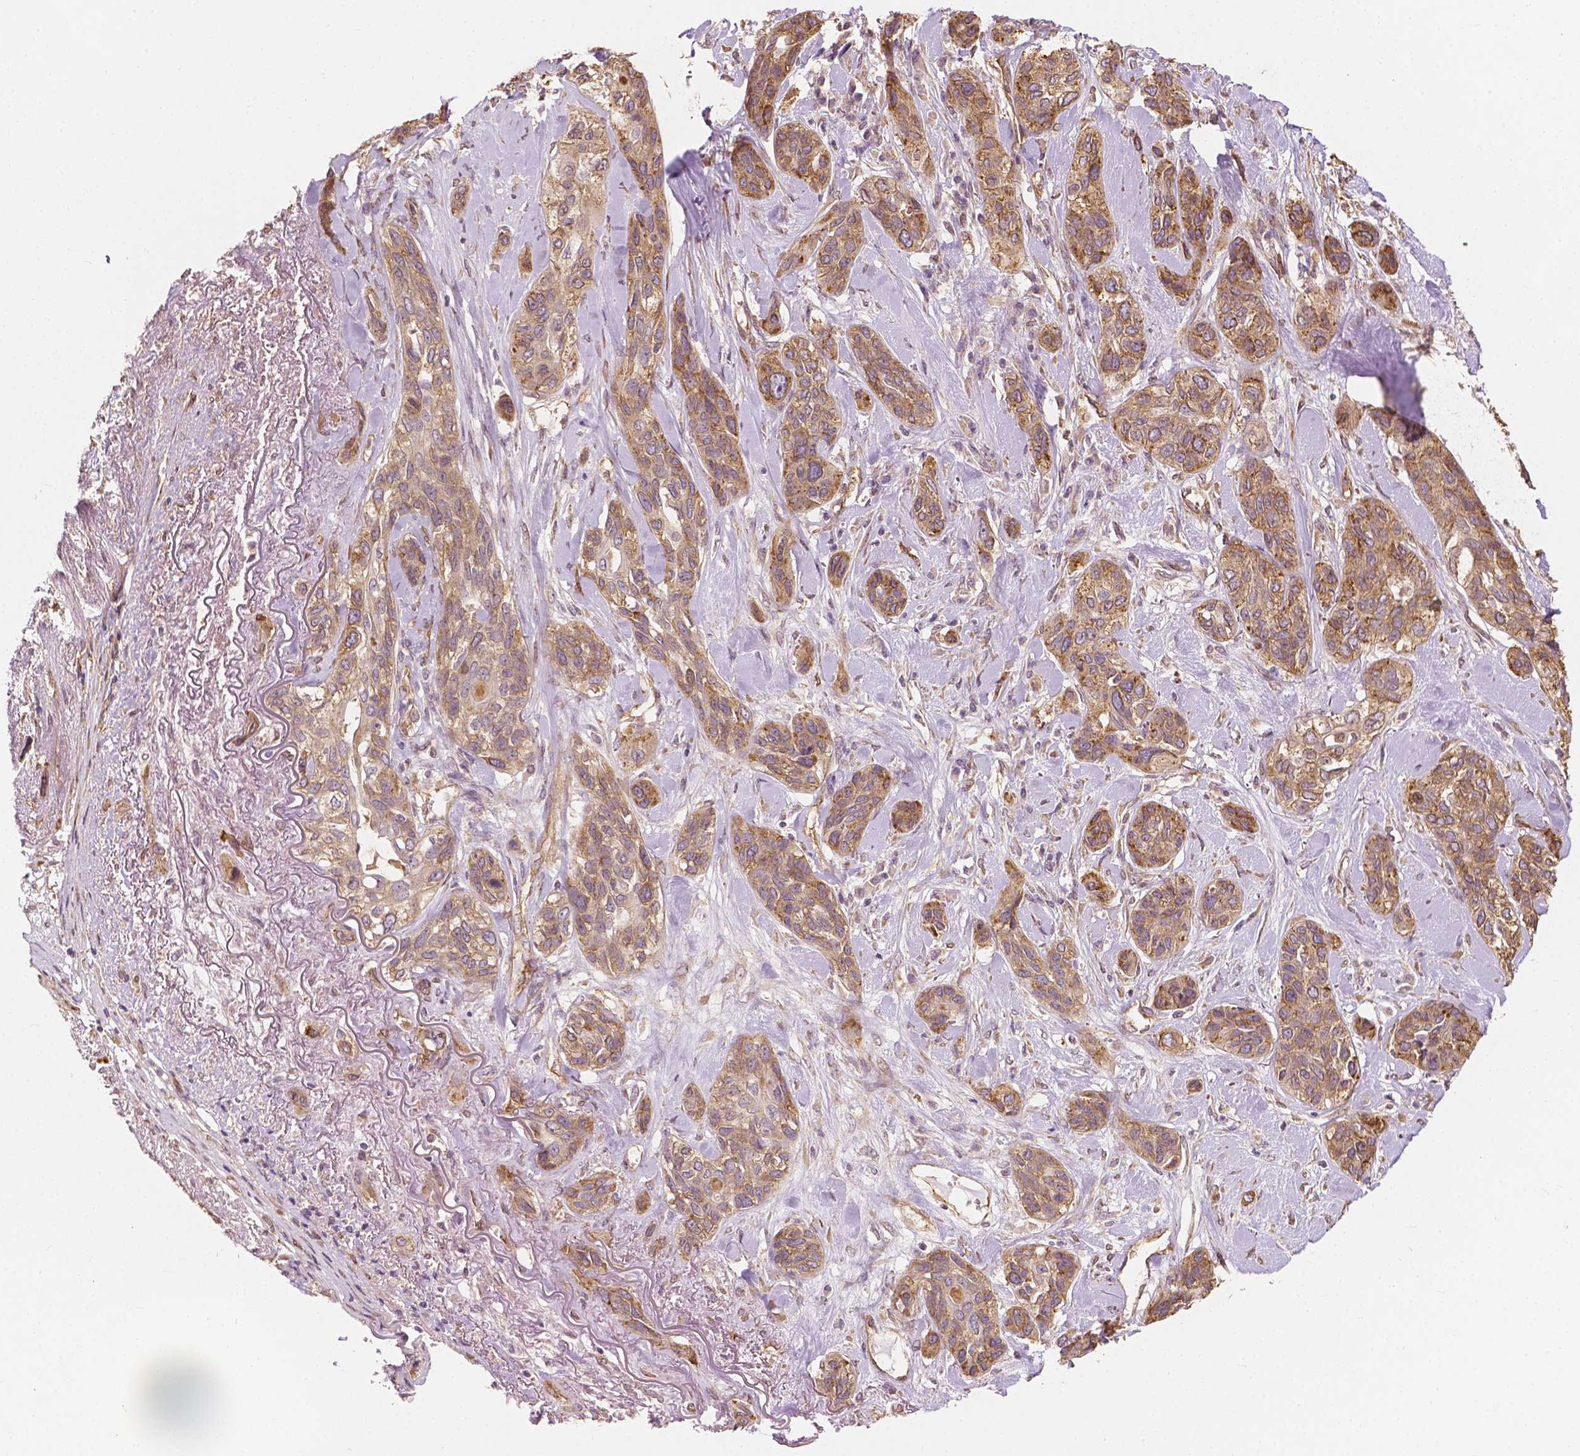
{"staining": {"intensity": "moderate", "quantity": ">75%", "location": "cytoplasmic/membranous"}, "tissue": "lung cancer", "cell_type": "Tumor cells", "image_type": "cancer", "snomed": [{"axis": "morphology", "description": "Squamous cell carcinoma, NOS"}, {"axis": "topography", "description": "Lung"}], "caption": "Brown immunohistochemical staining in human lung cancer reveals moderate cytoplasmic/membranous staining in about >75% of tumor cells.", "gene": "G3BP1", "patient": {"sex": "female", "age": 70}}